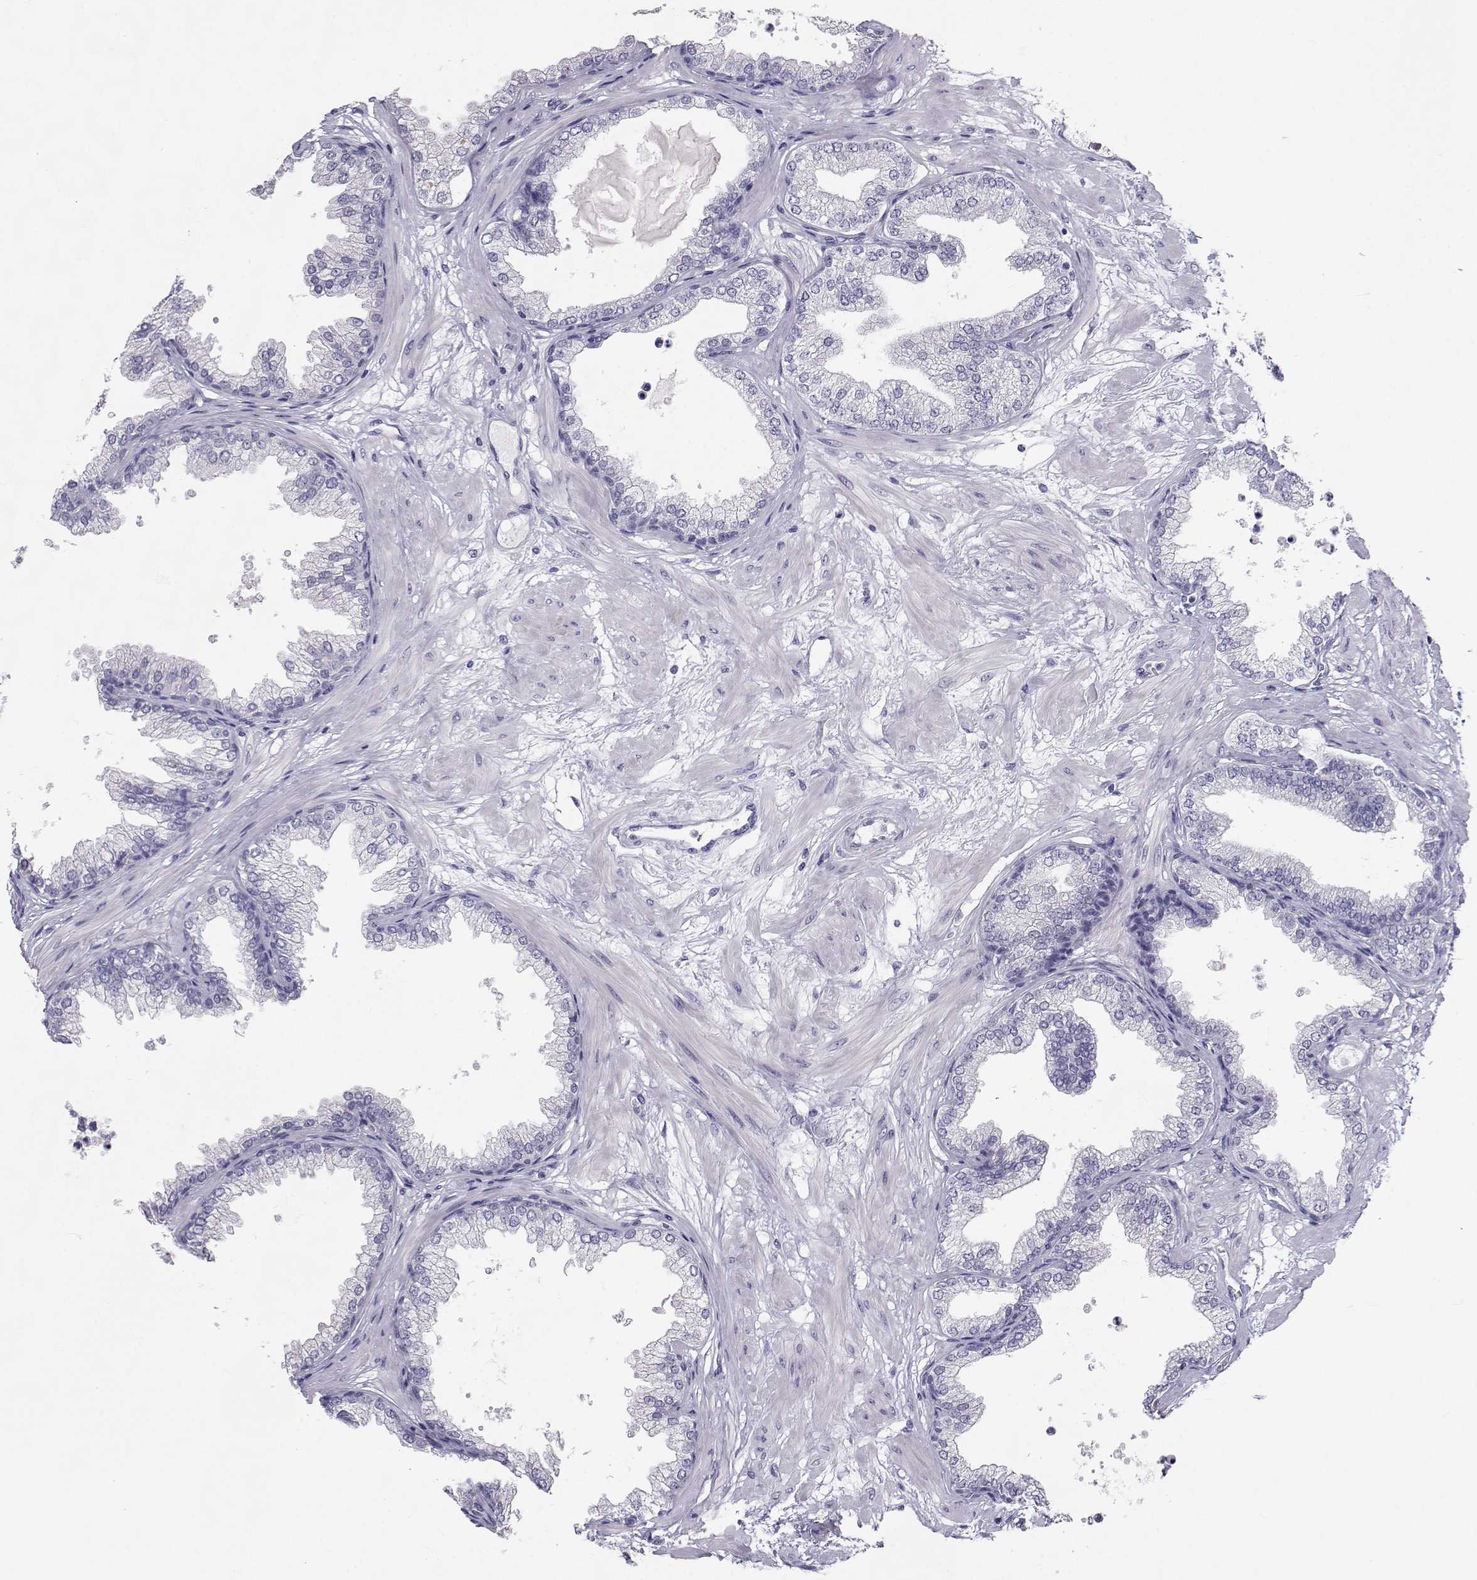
{"staining": {"intensity": "negative", "quantity": "none", "location": "none"}, "tissue": "prostate", "cell_type": "Glandular cells", "image_type": "normal", "snomed": [{"axis": "morphology", "description": "Normal tissue, NOS"}, {"axis": "topography", "description": "Prostate"}], "caption": "Immunohistochemical staining of benign prostate demonstrates no significant staining in glandular cells.", "gene": "SLC6A3", "patient": {"sex": "male", "age": 37}}